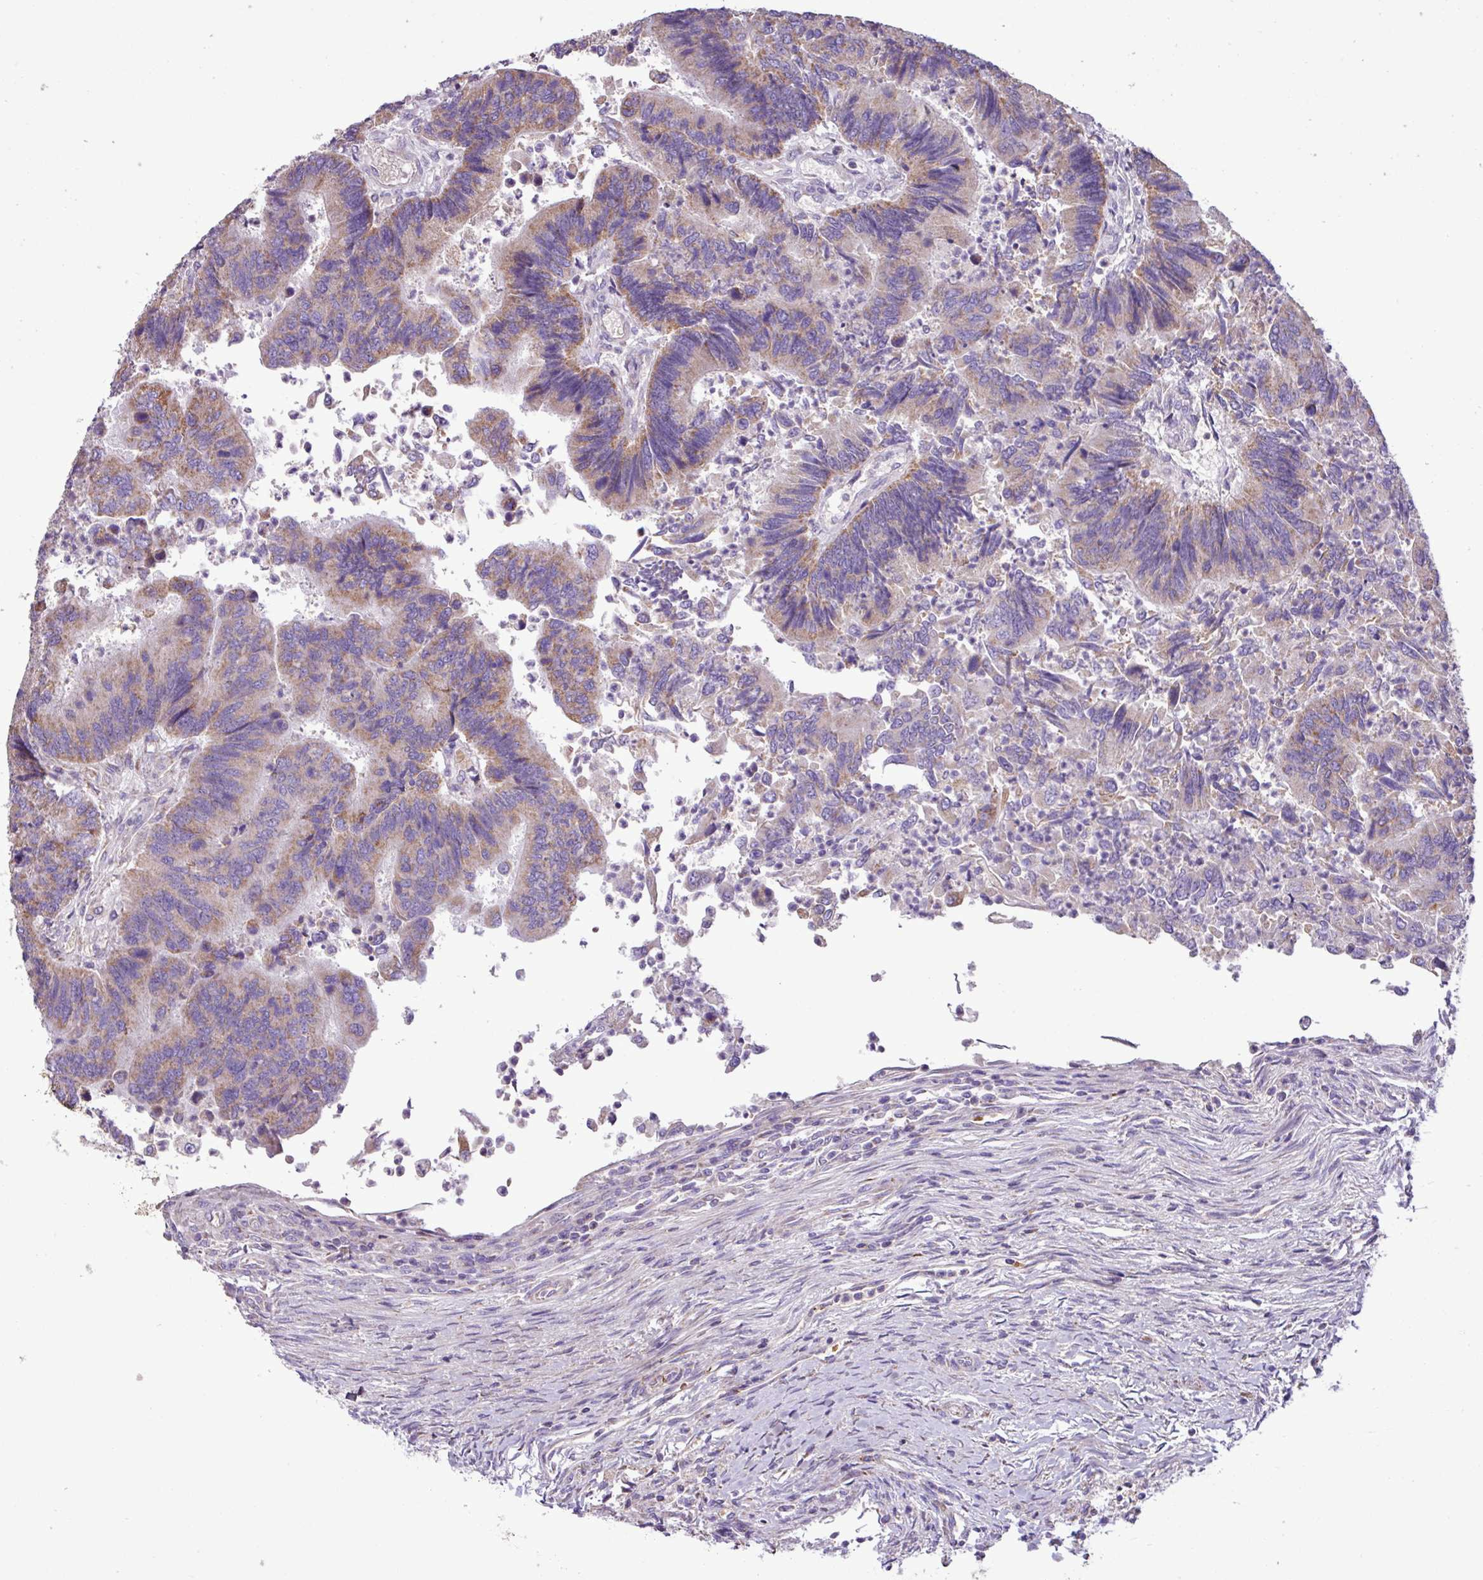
{"staining": {"intensity": "moderate", "quantity": ">75%", "location": "cytoplasmic/membranous"}, "tissue": "colorectal cancer", "cell_type": "Tumor cells", "image_type": "cancer", "snomed": [{"axis": "morphology", "description": "Adenocarcinoma, NOS"}, {"axis": "topography", "description": "Colon"}], "caption": "Protein staining by immunohistochemistry (IHC) exhibits moderate cytoplasmic/membranous staining in approximately >75% of tumor cells in colorectal cancer (adenocarcinoma). The staining was performed using DAB (3,3'-diaminobenzidine) to visualize the protein expression in brown, while the nuclei were stained in blue with hematoxylin (Magnification: 20x).", "gene": "FAM183A", "patient": {"sex": "female", "age": 67}}